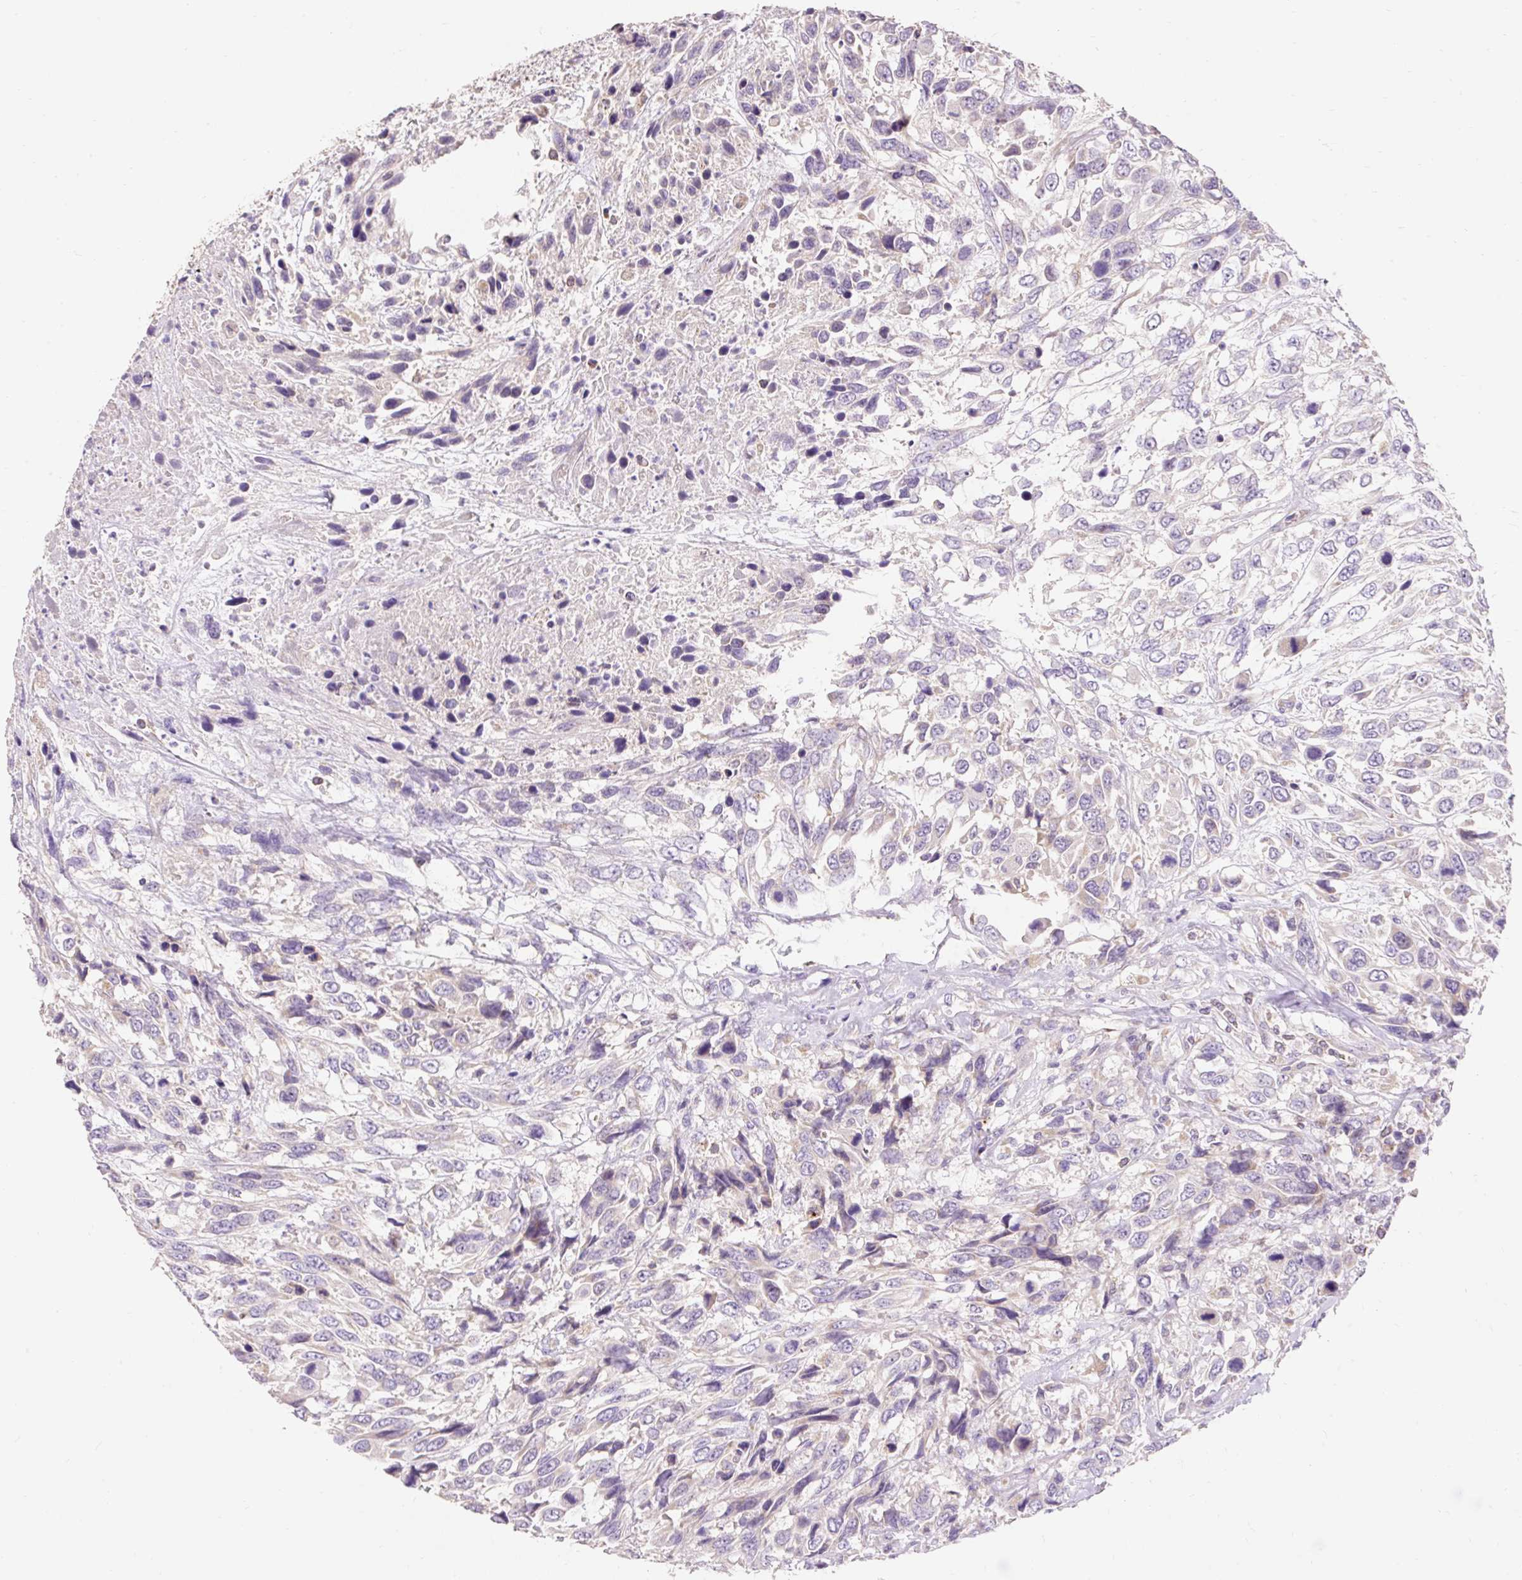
{"staining": {"intensity": "negative", "quantity": "none", "location": "none"}, "tissue": "urothelial cancer", "cell_type": "Tumor cells", "image_type": "cancer", "snomed": [{"axis": "morphology", "description": "Urothelial carcinoma, High grade"}, {"axis": "topography", "description": "Urinary bladder"}], "caption": "Image shows no protein positivity in tumor cells of urothelial cancer tissue. (IHC, brightfield microscopy, high magnification).", "gene": "PMAIP1", "patient": {"sex": "female", "age": 70}}